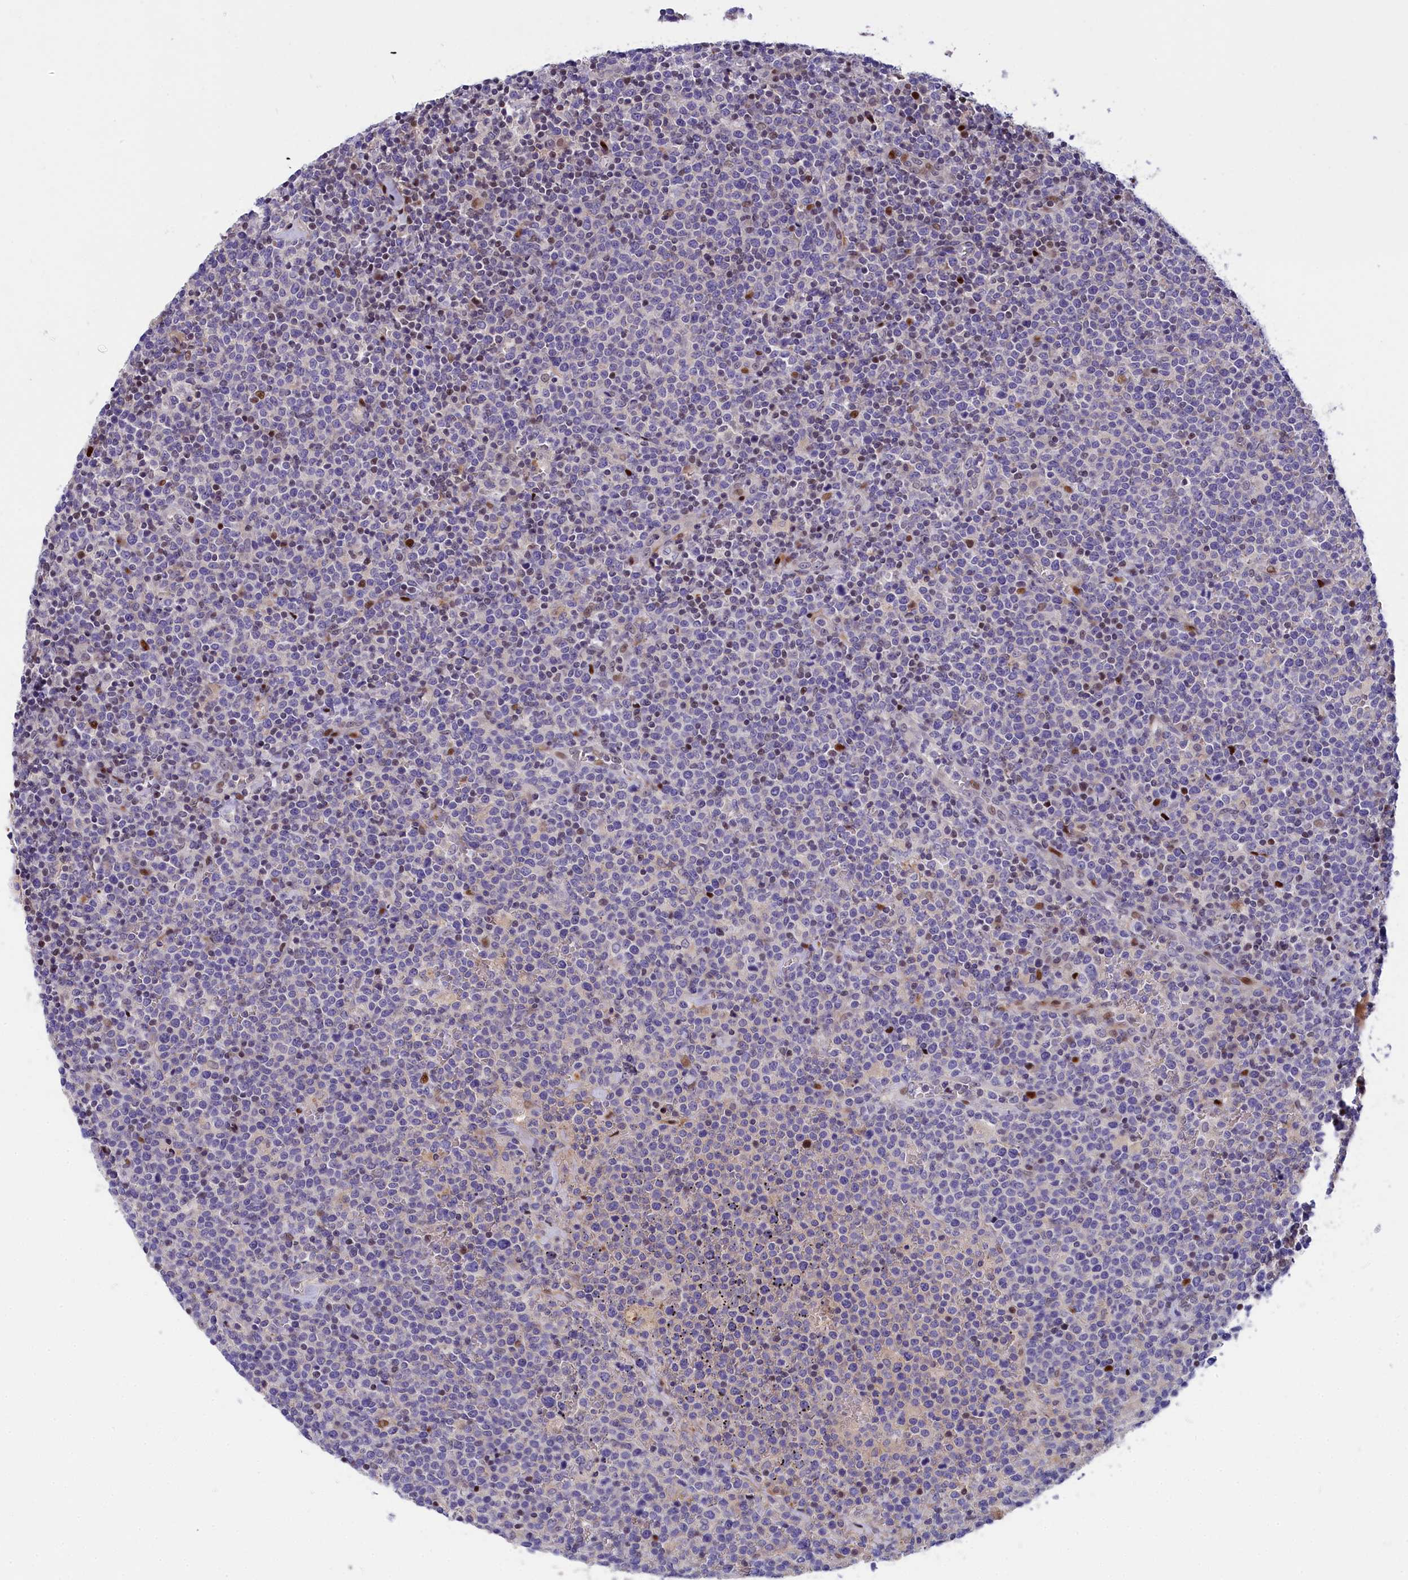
{"staining": {"intensity": "negative", "quantity": "none", "location": "none"}, "tissue": "lymphoma", "cell_type": "Tumor cells", "image_type": "cancer", "snomed": [{"axis": "morphology", "description": "Malignant lymphoma, non-Hodgkin's type, High grade"}, {"axis": "topography", "description": "Lymph node"}], "caption": "Immunohistochemistry of human lymphoma displays no positivity in tumor cells. (DAB (3,3'-diaminobenzidine) immunohistochemistry (IHC), high magnification).", "gene": "NKPD1", "patient": {"sex": "male", "age": 61}}